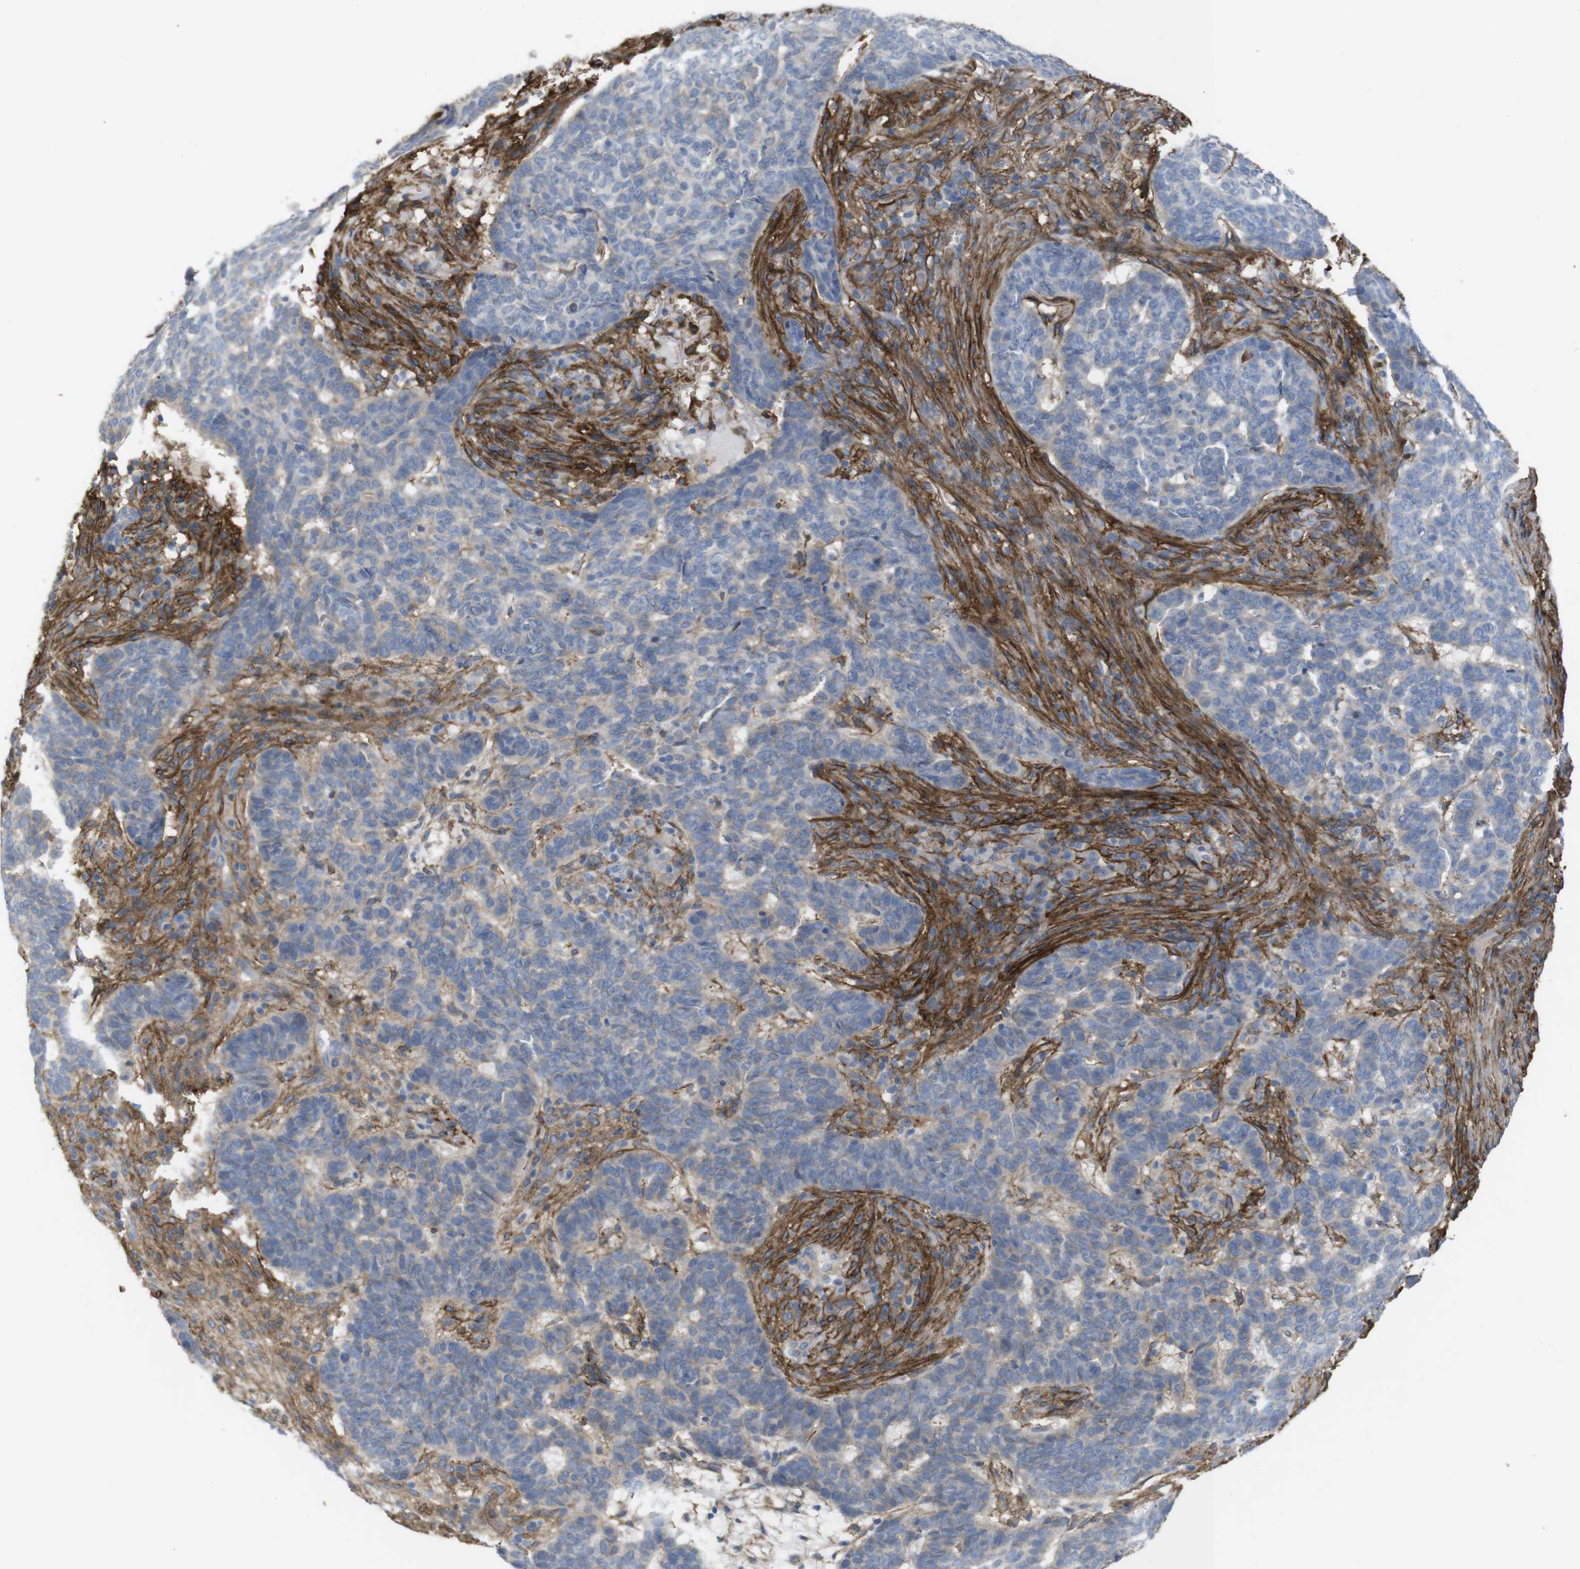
{"staining": {"intensity": "weak", "quantity": "25%-75%", "location": "cytoplasmic/membranous"}, "tissue": "skin cancer", "cell_type": "Tumor cells", "image_type": "cancer", "snomed": [{"axis": "morphology", "description": "Basal cell carcinoma"}, {"axis": "topography", "description": "Skin"}], "caption": "Immunohistochemistry (IHC) histopathology image of neoplastic tissue: human skin cancer (basal cell carcinoma) stained using immunohistochemistry reveals low levels of weak protein expression localized specifically in the cytoplasmic/membranous of tumor cells, appearing as a cytoplasmic/membranous brown color.", "gene": "CYBRD1", "patient": {"sex": "male", "age": 85}}